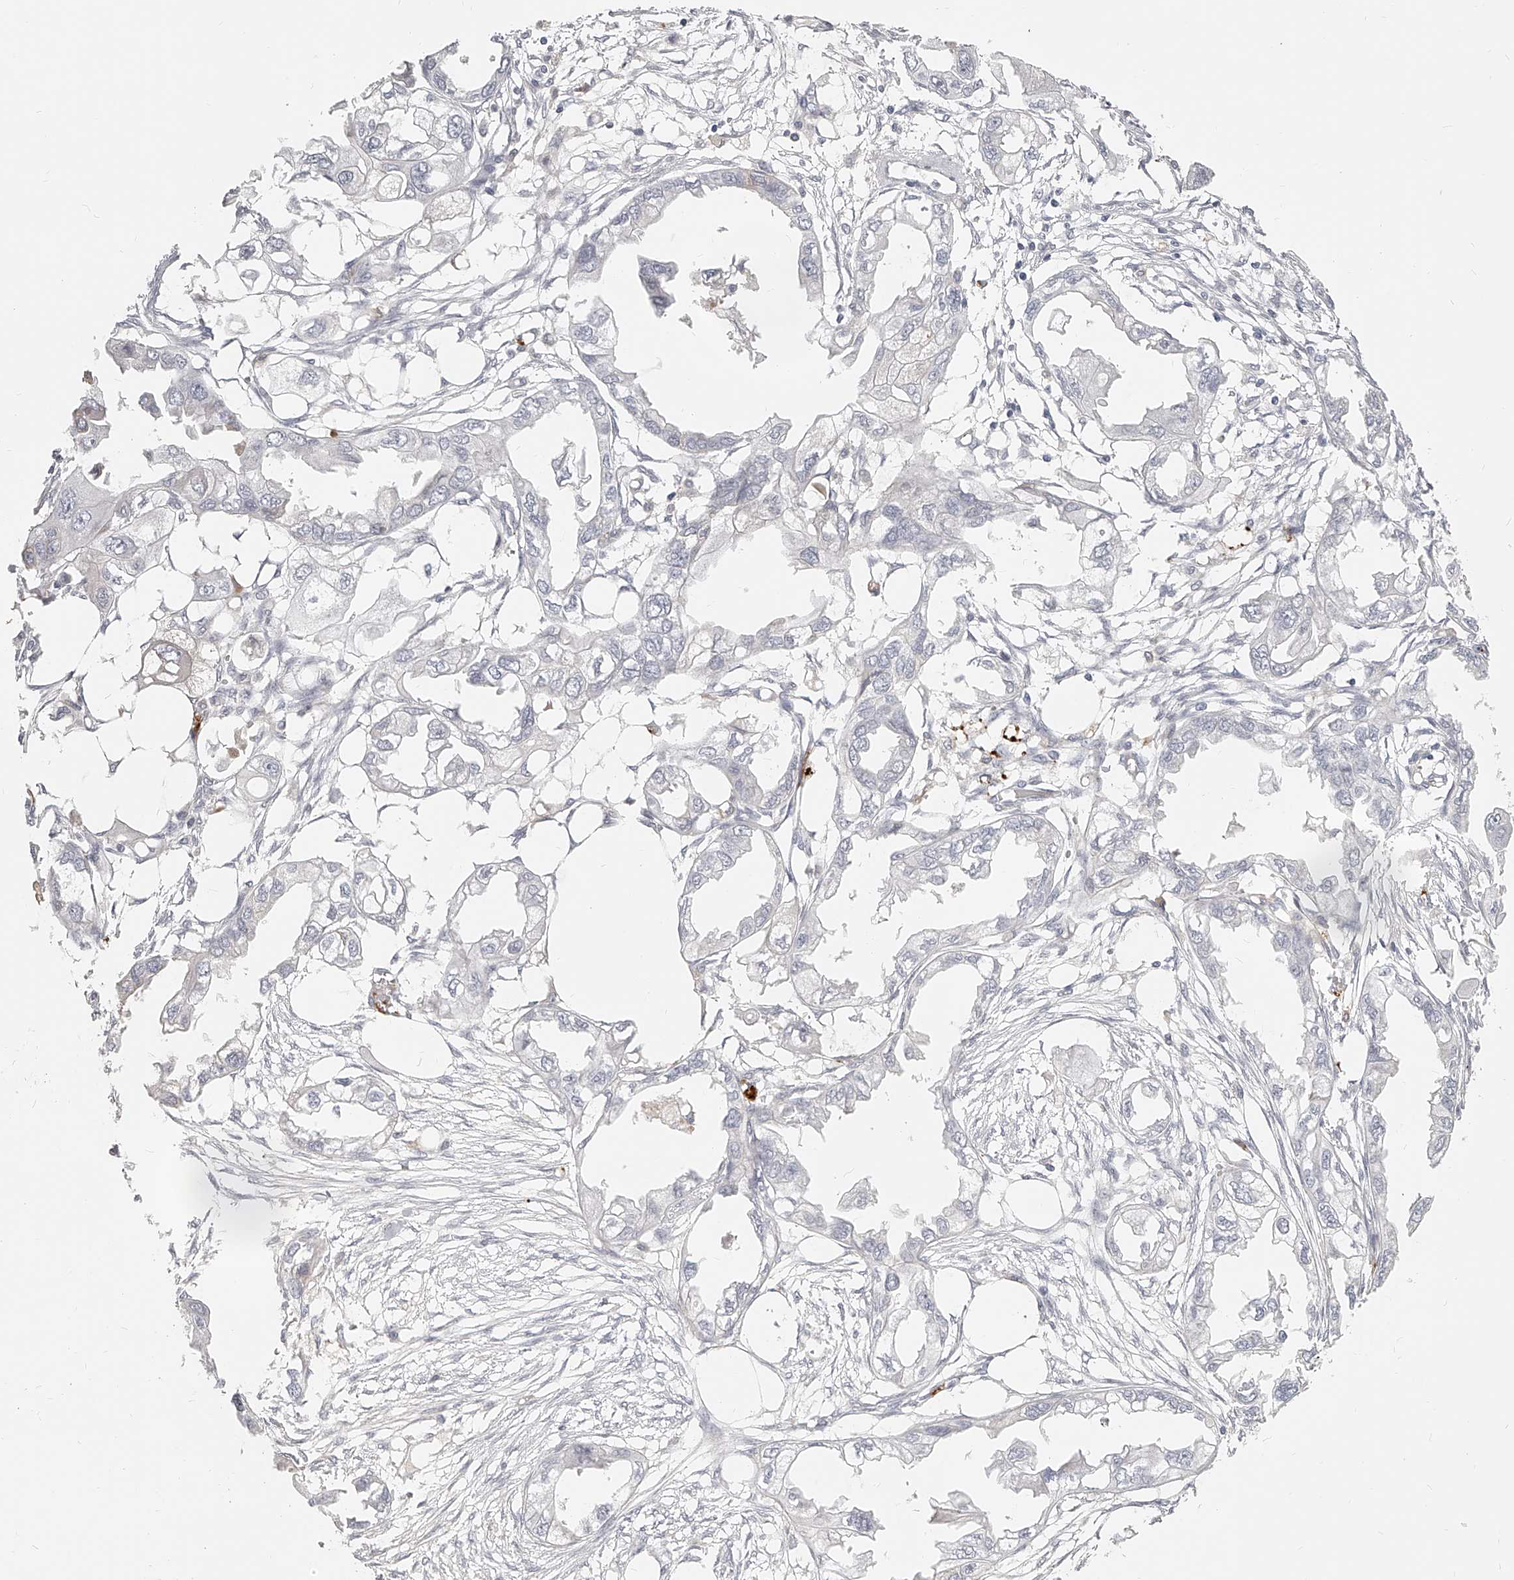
{"staining": {"intensity": "negative", "quantity": "none", "location": "none"}, "tissue": "endometrial cancer", "cell_type": "Tumor cells", "image_type": "cancer", "snomed": [{"axis": "morphology", "description": "Adenocarcinoma, NOS"}, {"axis": "morphology", "description": "Adenocarcinoma, metastatic, NOS"}, {"axis": "topography", "description": "Adipose tissue"}, {"axis": "topography", "description": "Endometrium"}], "caption": "Tumor cells are negative for brown protein staining in metastatic adenocarcinoma (endometrial).", "gene": "ITGB3", "patient": {"sex": "female", "age": 67}}